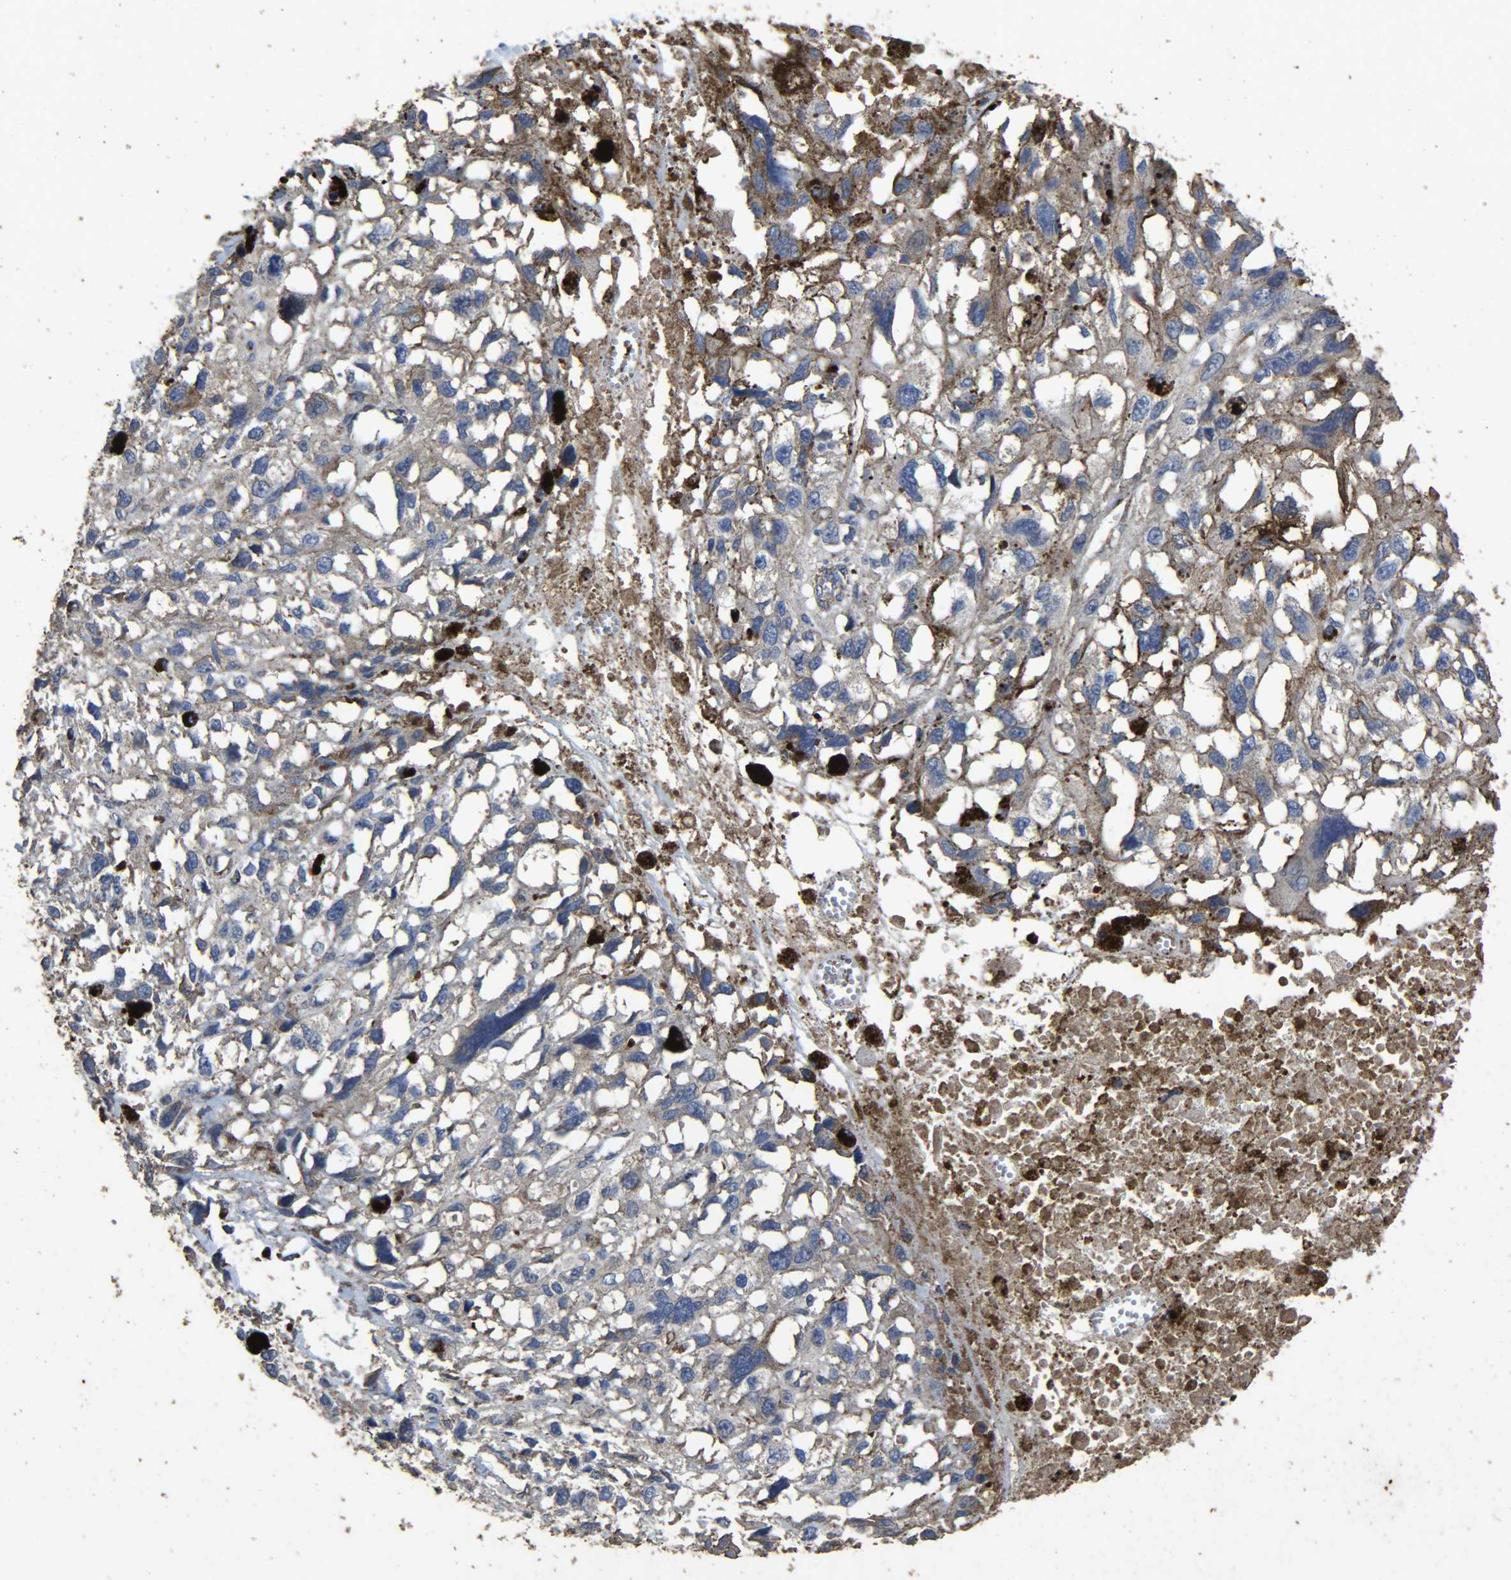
{"staining": {"intensity": "negative", "quantity": "none", "location": "none"}, "tissue": "melanoma", "cell_type": "Tumor cells", "image_type": "cancer", "snomed": [{"axis": "morphology", "description": "Malignant melanoma, Metastatic site"}, {"axis": "topography", "description": "Lymph node"}], "caption": "Tumor cells are negative for brown protein staining in malignant melanoma (metastatic site).", "gene": "TPM4", "patient": {"sex": "male", "age": 59}}